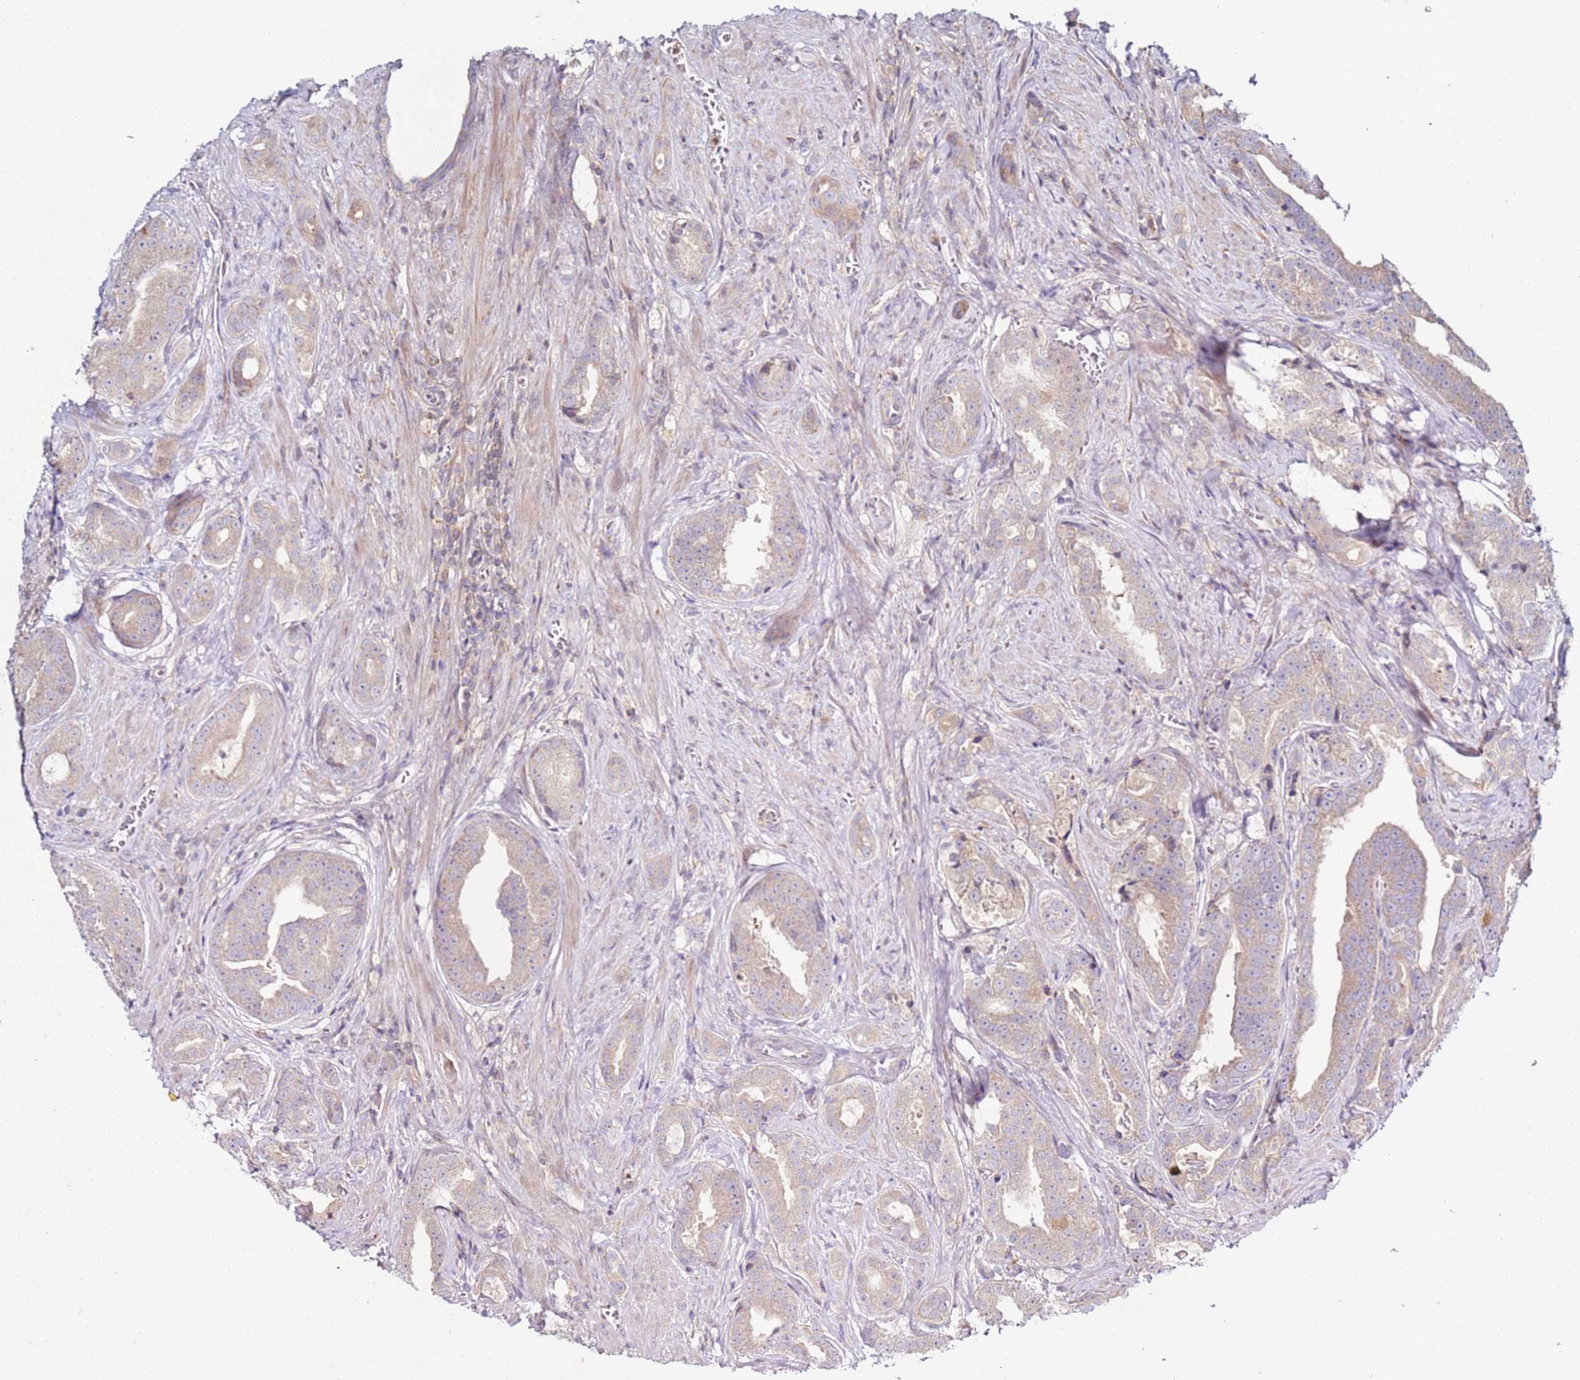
{"staining": {"intensity": "weak", "quantity": ">75%", "location": "cytoplasmic/membranous"}, "tissue": "prostate cancer", "cell_type": "Tumor cells", "image_type": "cancer", "snomed": [{"axis": "morphology", "description": "Adenocarcinoma, High grade"}, {"axis": "topography", "description": "Prostate"}], "caption": "Adenocarcinoma (high-grade) (prostate) was stained to show a protein in brown. There is low levels of weak cytoplasmic/membranous expression in approximately >75% of tumor cells.", "gene": "CNOT9", "patient": {"sex": "male", "age": 55}}